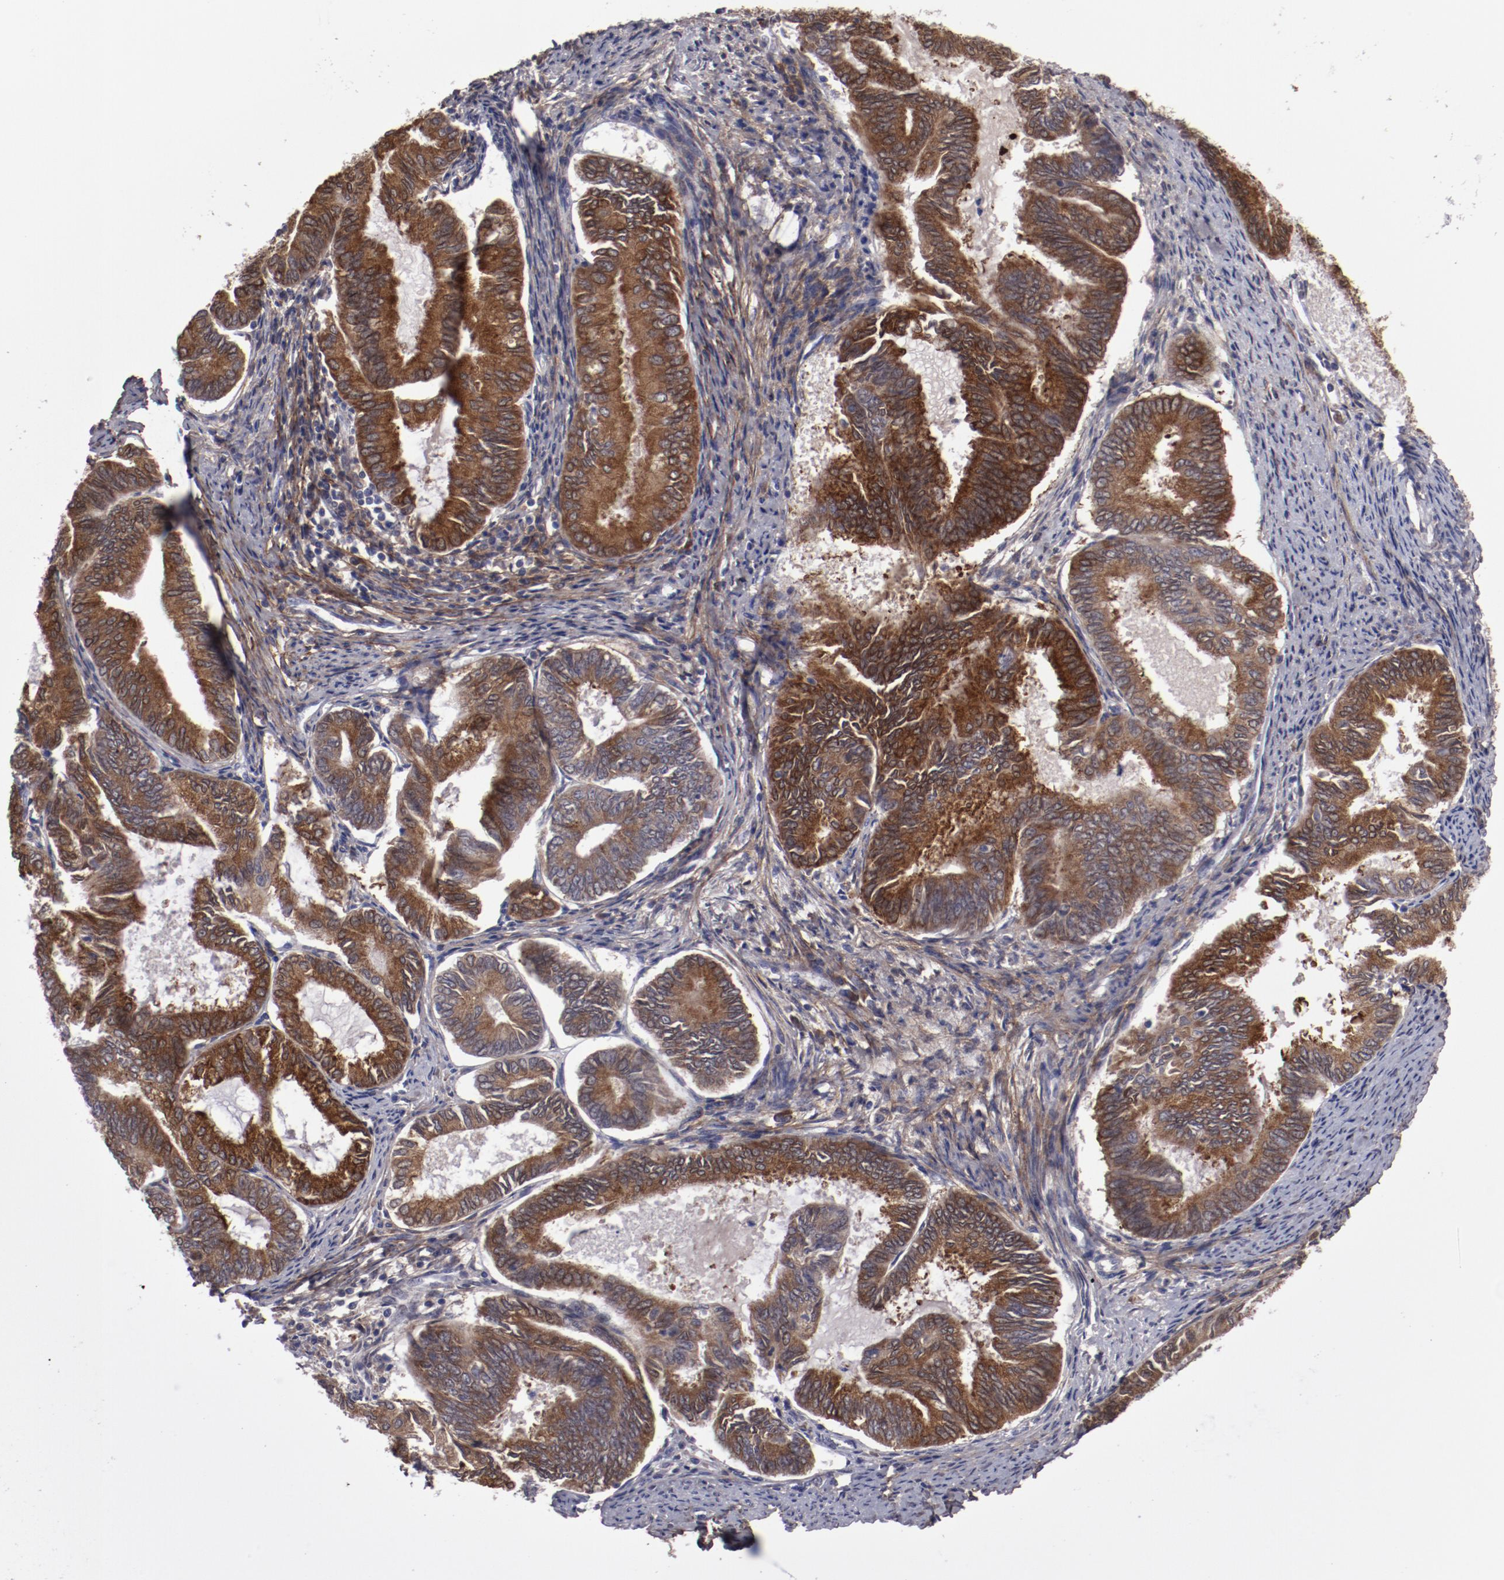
{"staining": {"intensity": "strong", "quantity": ">75%", "location": "cytoplasmic/membranous"}, "tissue": "endometrial cancer", "cell_type": "Tumor cells", "image_type": "cancer", "snomed": [{"axis": "morphology", "description": "Adenocarcinoma, NOS"}, {"axis": "topography", "description": "Endometrium"}], "caption": "There is high levels of strong cytoplasmic/membranous positivity in tumor cells of endometrial cancer (adenocarcinoma), as demonstrated by immunohistochemical staining (brown color).", "gene": "IL12A", "patient": {"sex": "female", "age": 86}}